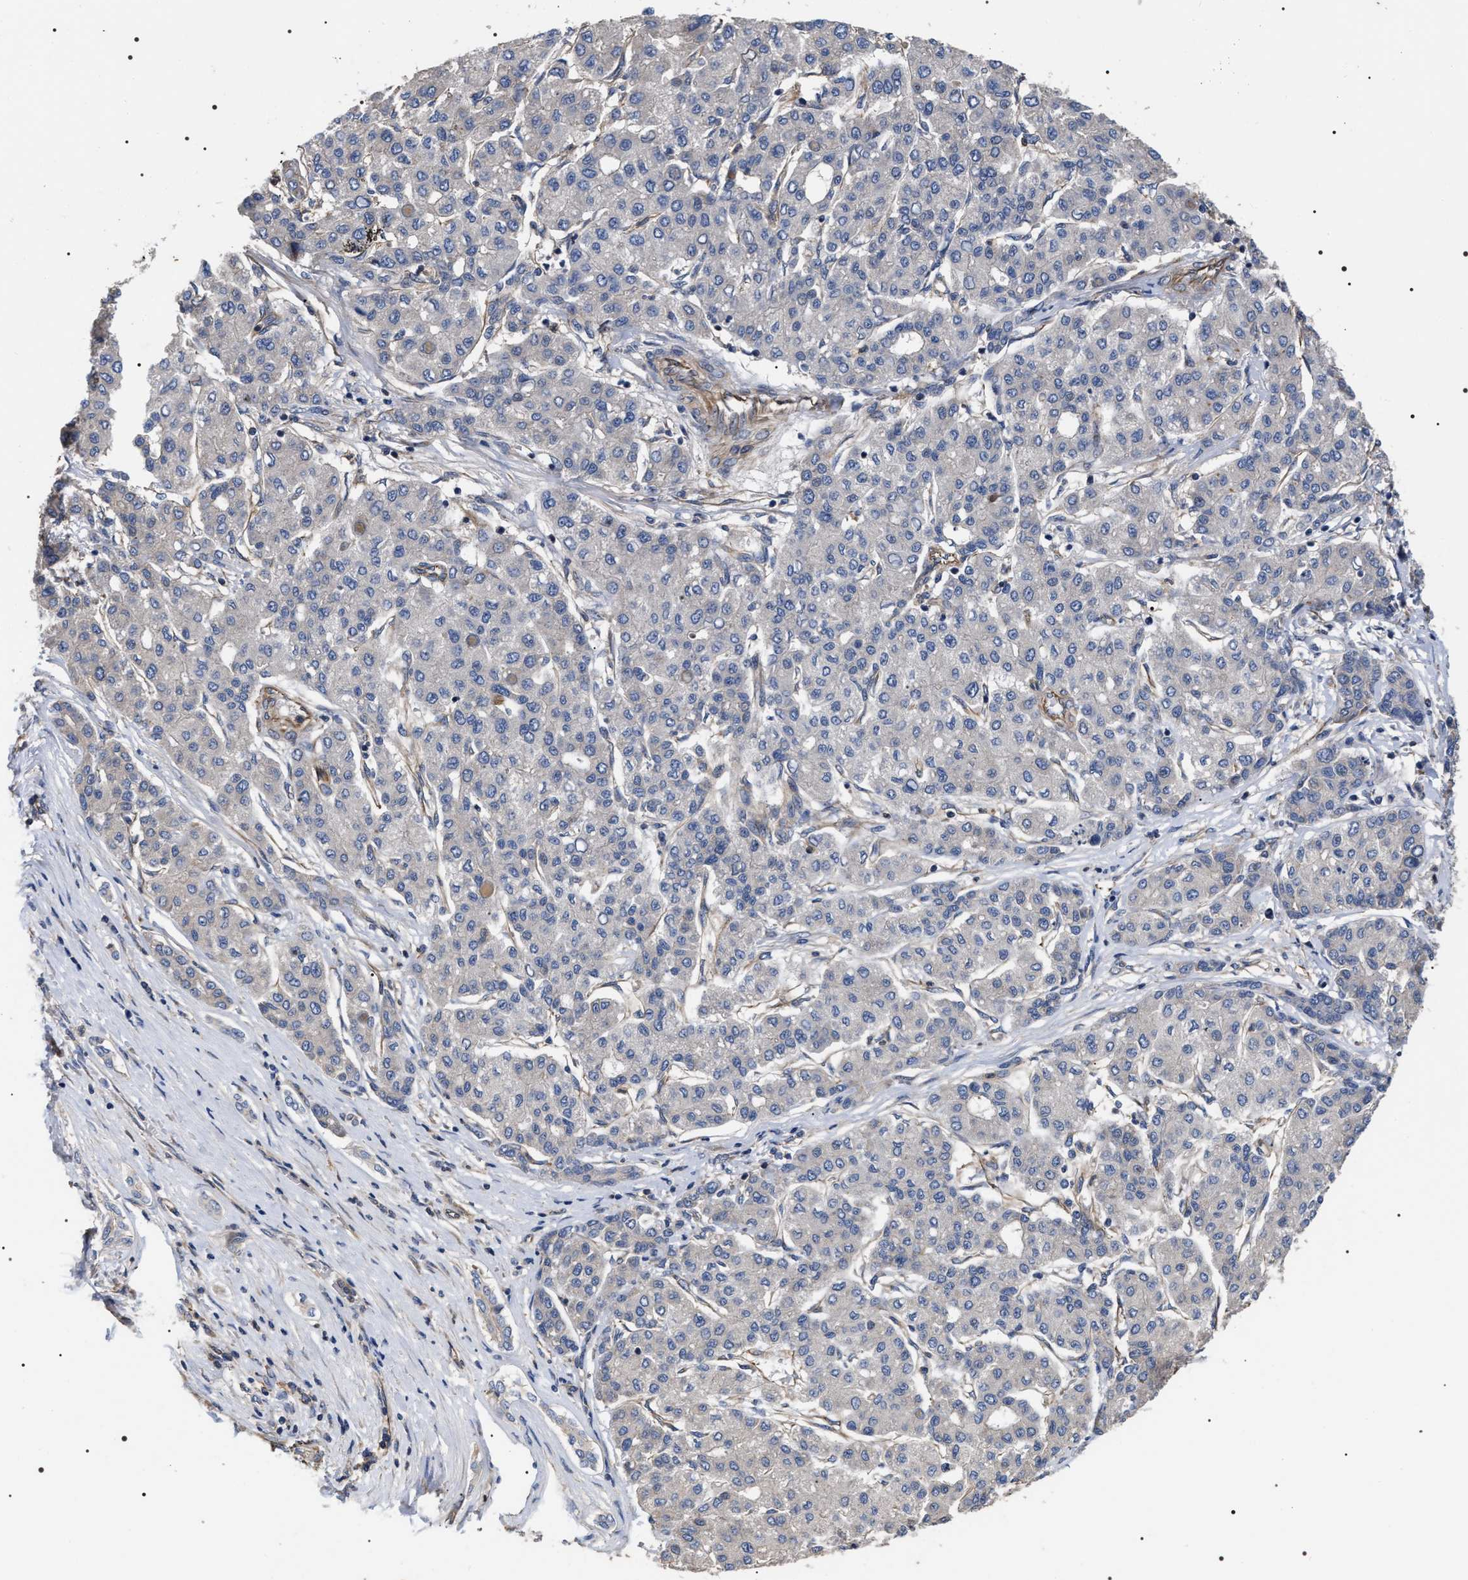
{"staining": {"intensity": "negative", "quantity": "none", "location": "none"}, "tissue": "liver cancer", "cell_type": "Tumor cells", "image_type": "cancer", "snomed": [{"axis": "morphology", "description": "Carcinoma, Hepatocellular, NOS"}, {"axis": "topography", "description": "Liver"}], "caption": "The immunohistochemistry photomicrograph has no significant expression in tumor cells of liver cancer tissue.", "gene": "TSPAN33", "patient": {"sex": "male", "age": 65}}